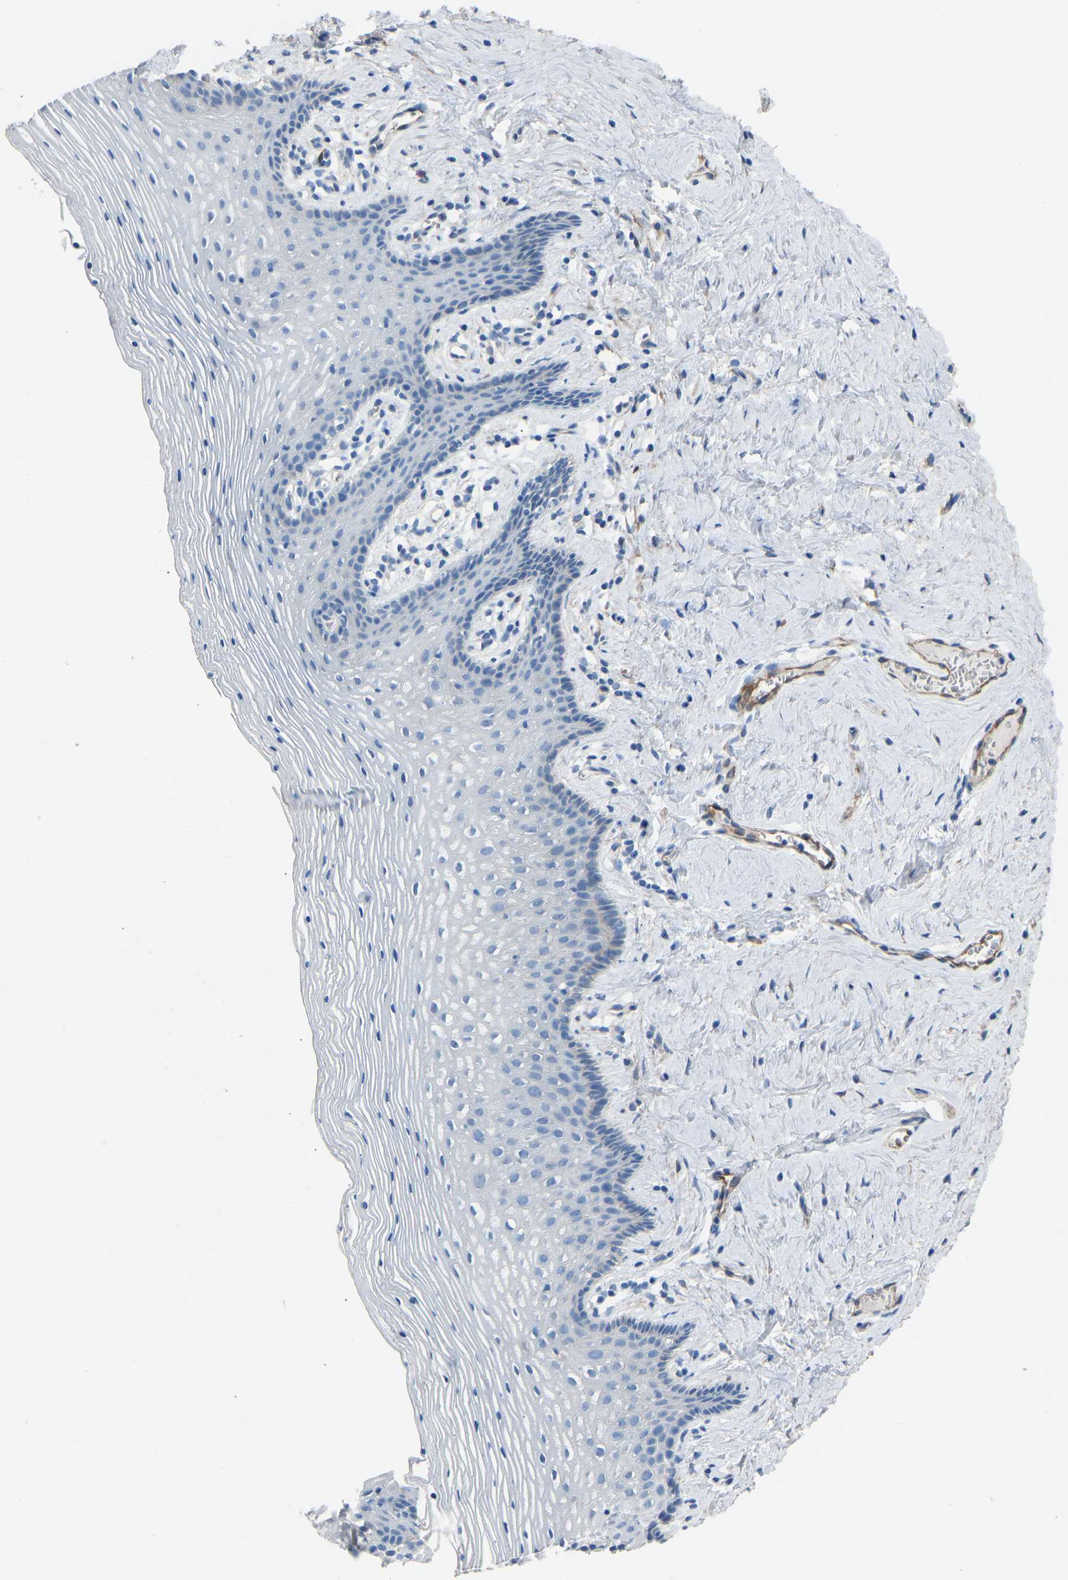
{"staining": {"intensity": "negative", "quantity": "none", "location": "none"}, "tissue": "vagina", "cell_type": "Squamous epithelial cells", "image_type": "normal", "snomed": [{"axis": "morphology", "description": "Normal tissue, NOS"}, {"axis": "topography", "description": "Vagina"}], "caption": "Protein analysis of normal vagina demonstrates no significant expression in squamous epithelial cells.", "gene": "MYH10", "patient": {"sex": "female", "age": 32}}